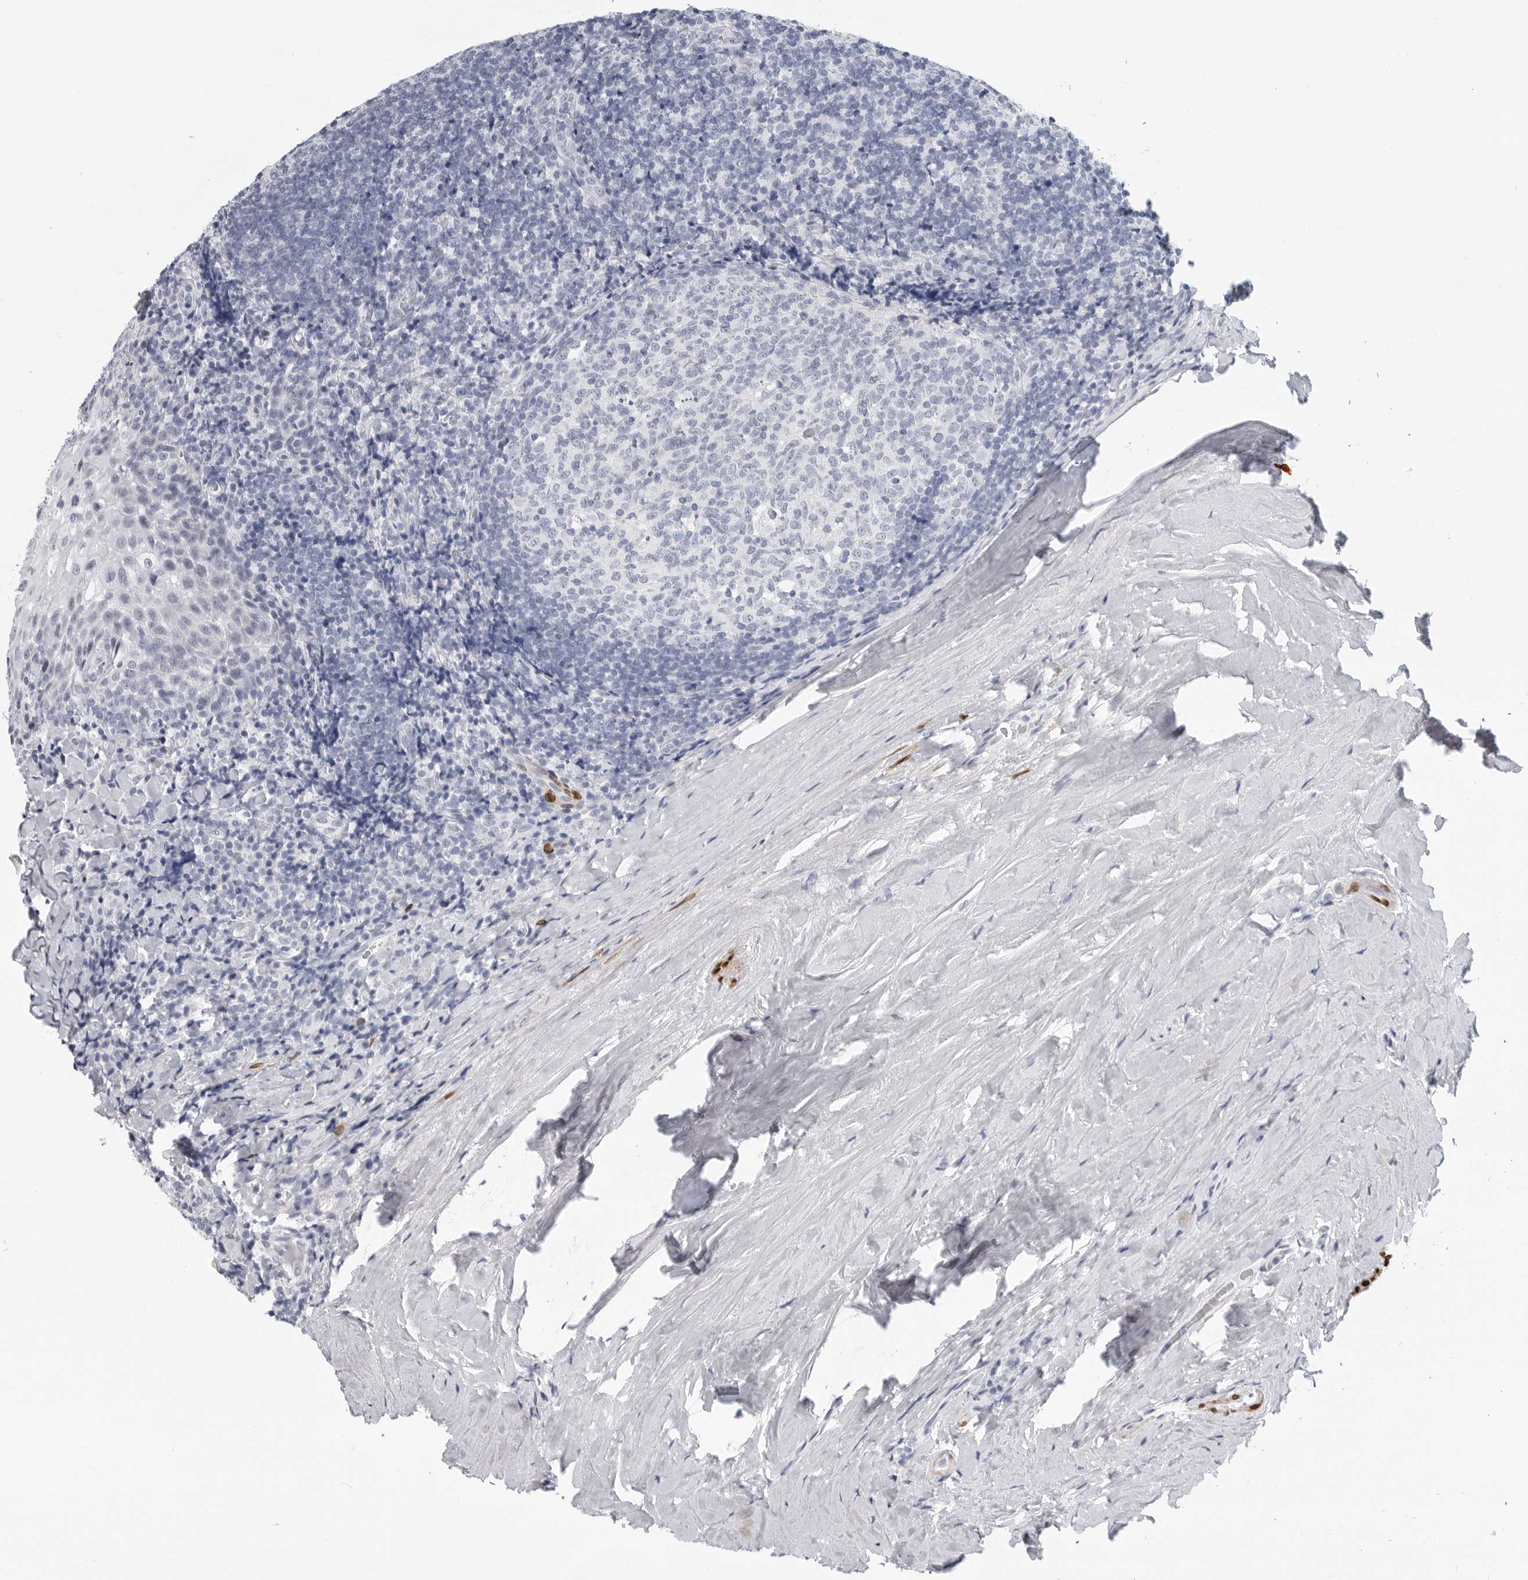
{"staining": {"intensity": "negative", "quantity": "none", "location": "none"}, "tissue": "tonsil", "cell_type": "Germinal center cells", "image_type": "normal", "snomed": [{"axis": "morphology", "description": "Normal tissue, NOS"}, {"axis": "topography", "description": "Tonsil"}], "caption": "Immunohistochemistry (IHC) histopathology image of unremarkable tonsil: human tonsil stained with DAB (3,3'-diaminobenzidine) shows no significant protein staining in germinal center cells.", "gene": "PLN", "patient": {"sex": "male", "age": 37}}